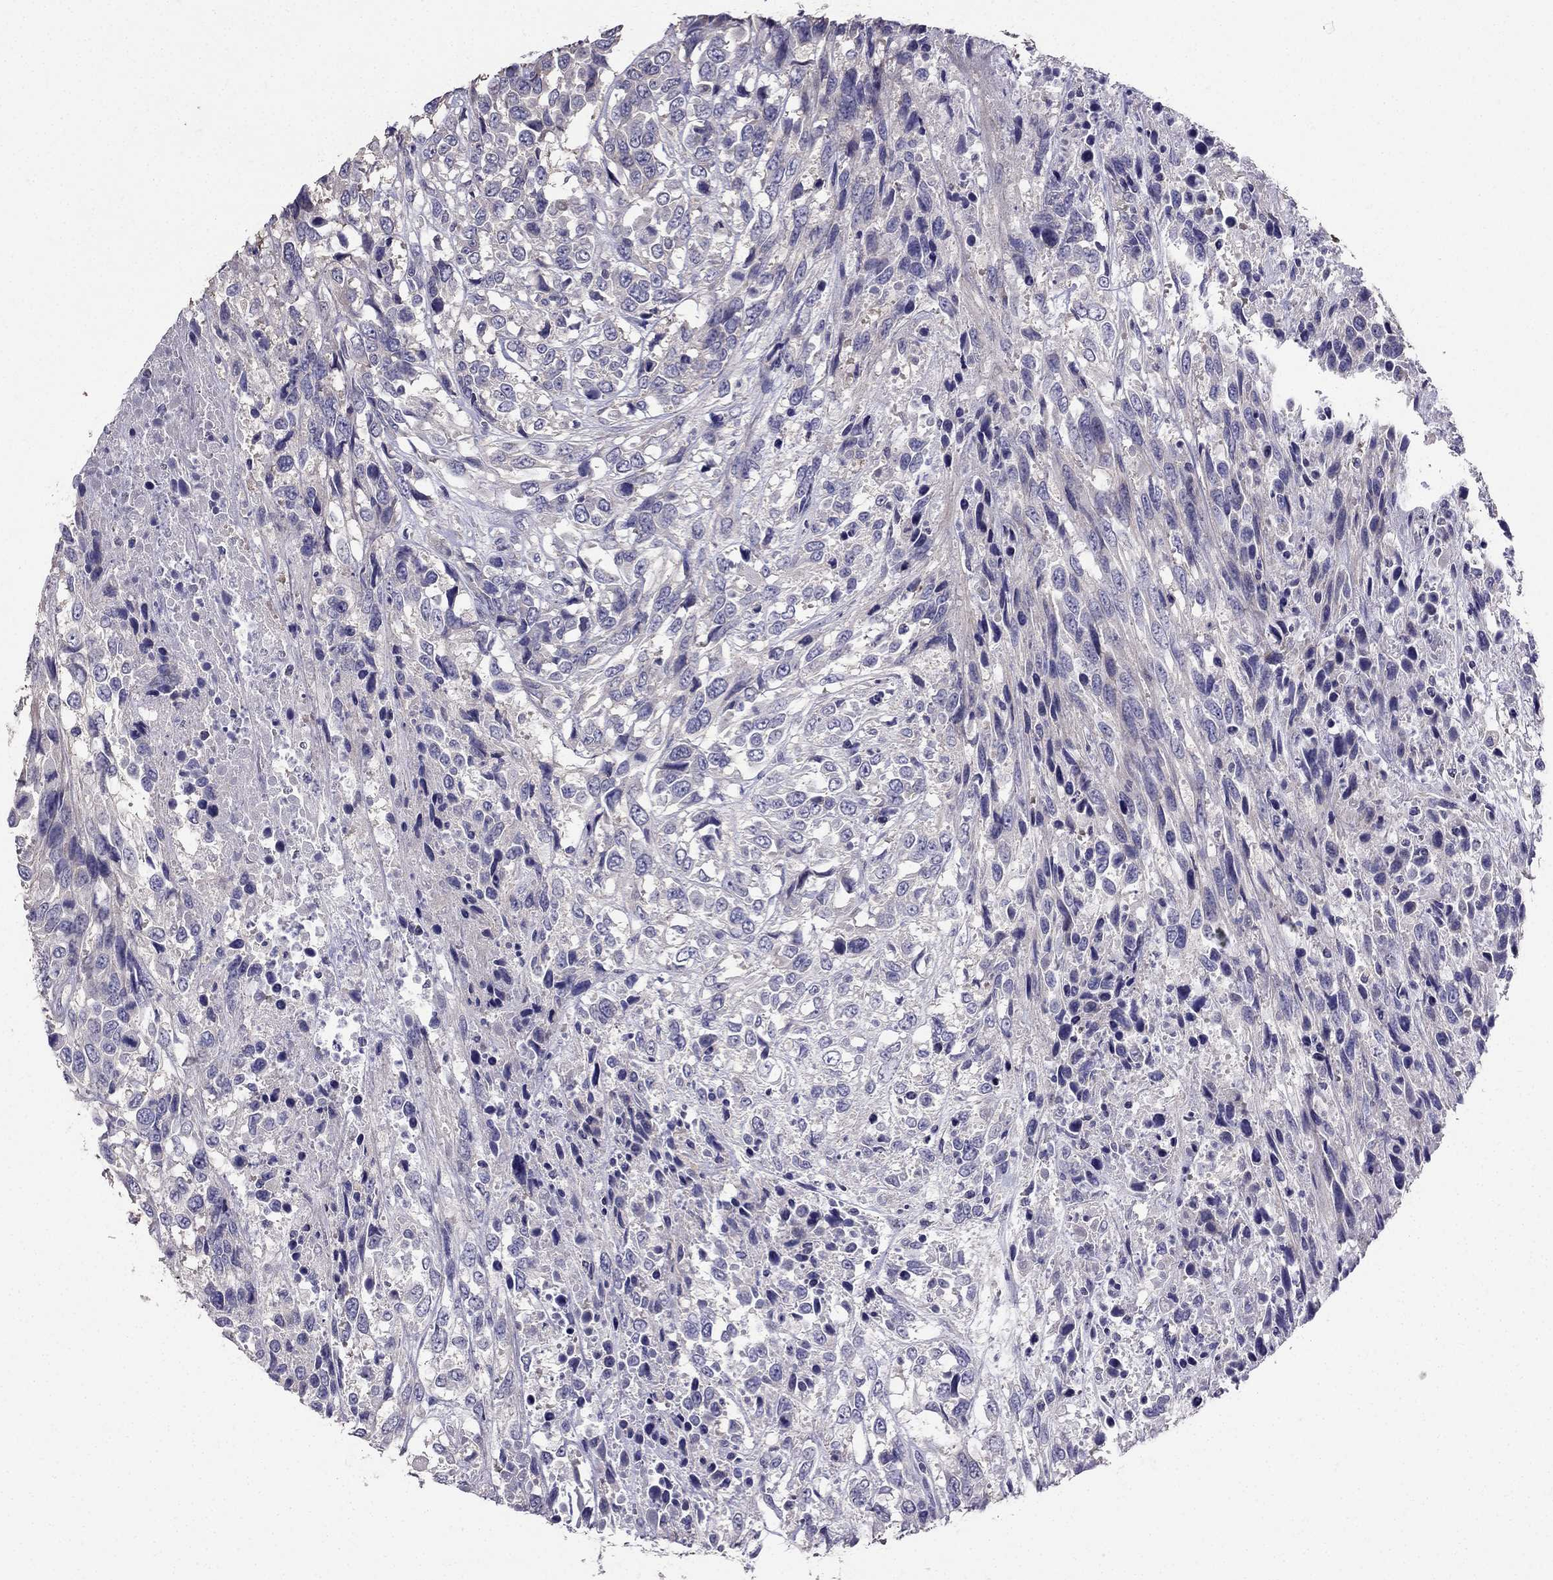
{"staining": {"intensity": "negative", "quantity": "none", "location": "none"}, "tissue": "urothelial cancer", "cell_type": "Tumor cells", "image_type": "cancer", "snomed": [{"axis": "morphology", "description": "Urothelial carcinoma, High grade"}, {"axis": "topography", "description": "Urinary bladder"}], "caption": "IHC of human high-grade urothelial carcinoma displays no staining in tumor cells.", "gene": "AS3MT", "patient": {"sex": "female", "age": 70}}